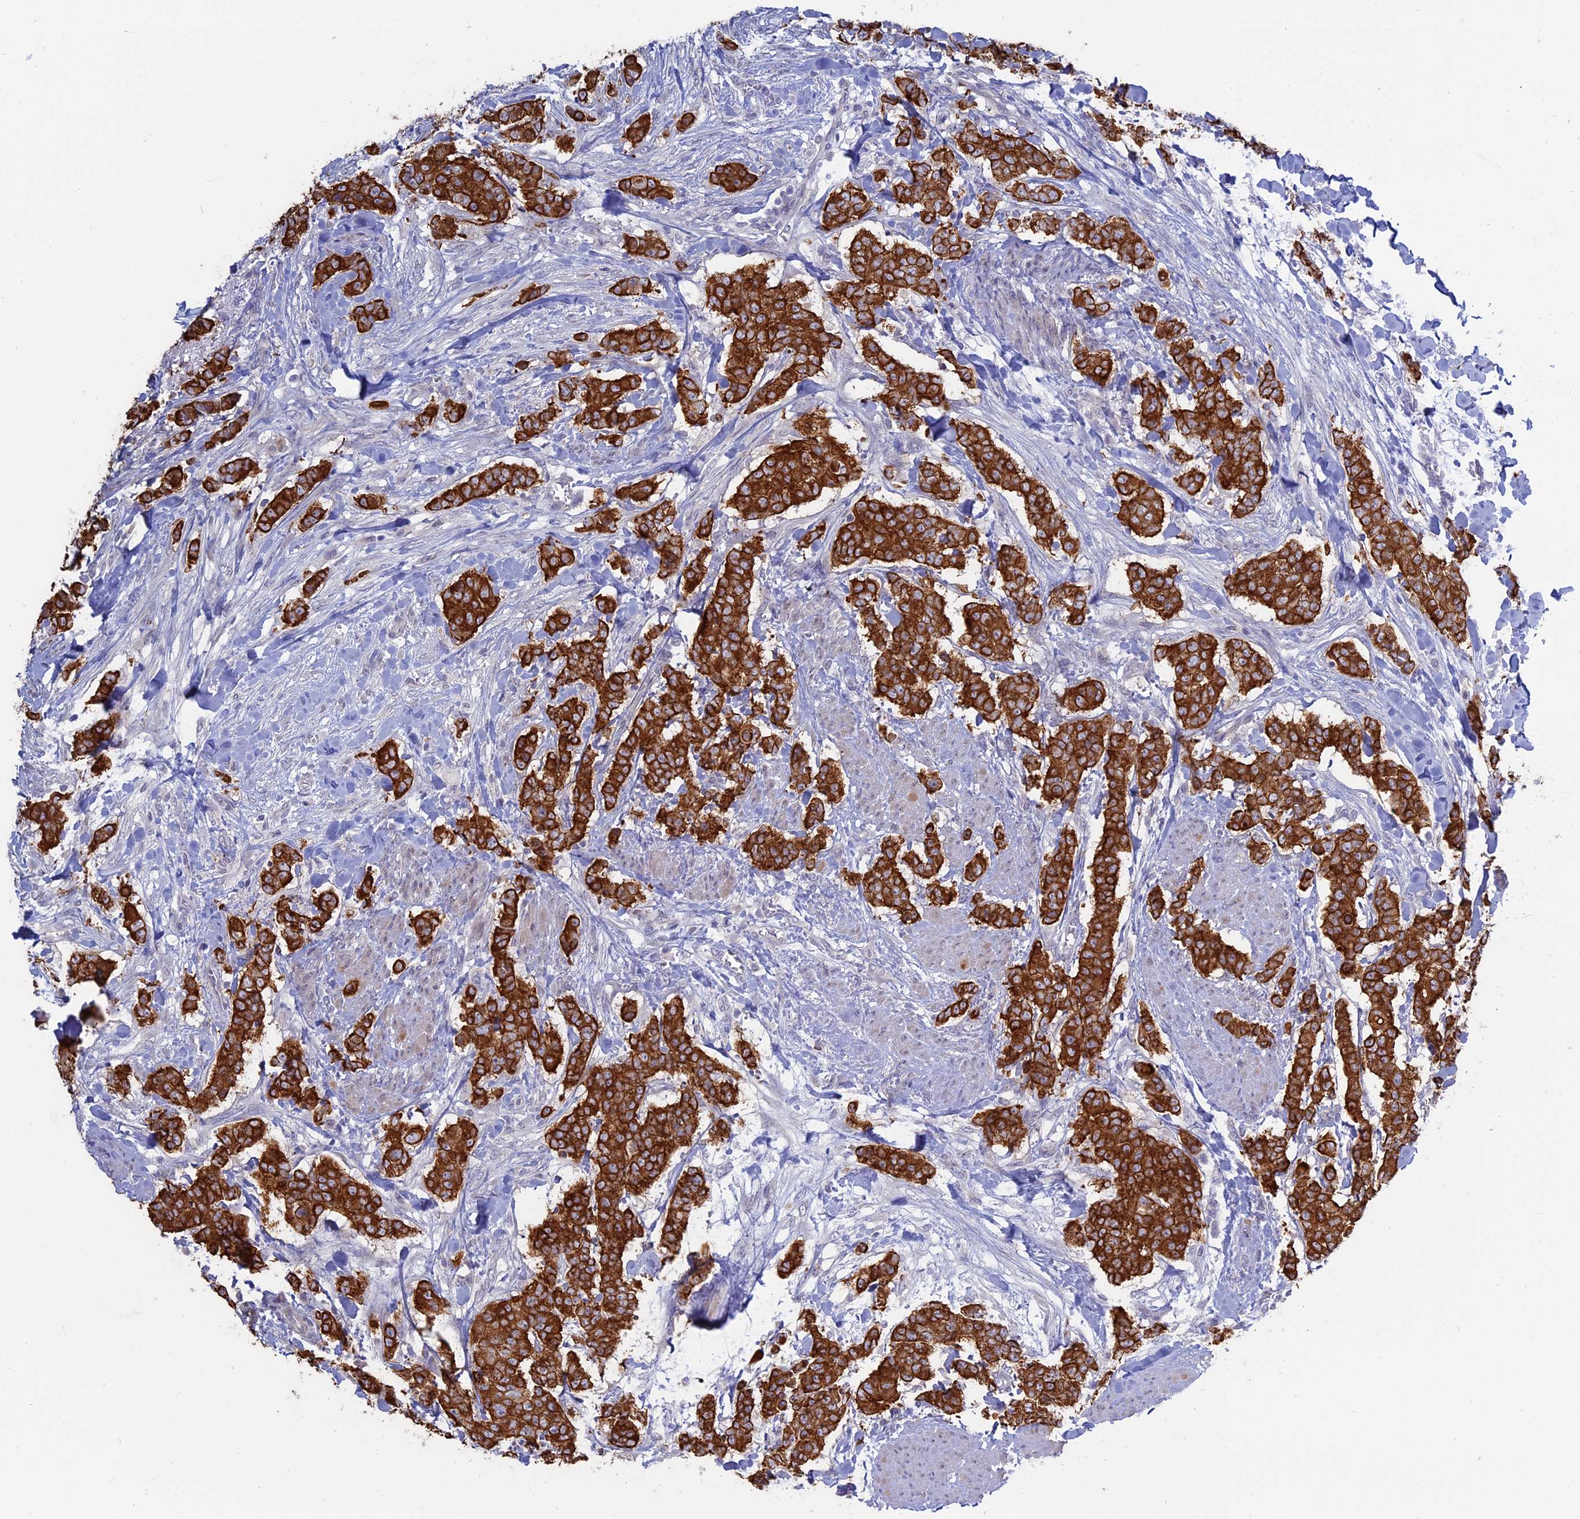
{"staining": {"intensity": "strong", "quantity": ">75%", "location": "cytoplasmic/membranous"}, "tissue": "breast cancer", "cell_type": "Tumor cells", "image_type": "cancer", "snomed": [{"axis": "morphology", "description": "Duct carcinoma"}, {"axis": "topography", "description": "Breast"}], "caption": "High-power microscopy captured an IHC image of breast intraductal carcinoma, revealing strong cytoplasmic/membranous expression in approximately >75% of tumor cells.", "gene": "MYO5B", "patient": {"sex": "female", "age": 40}}